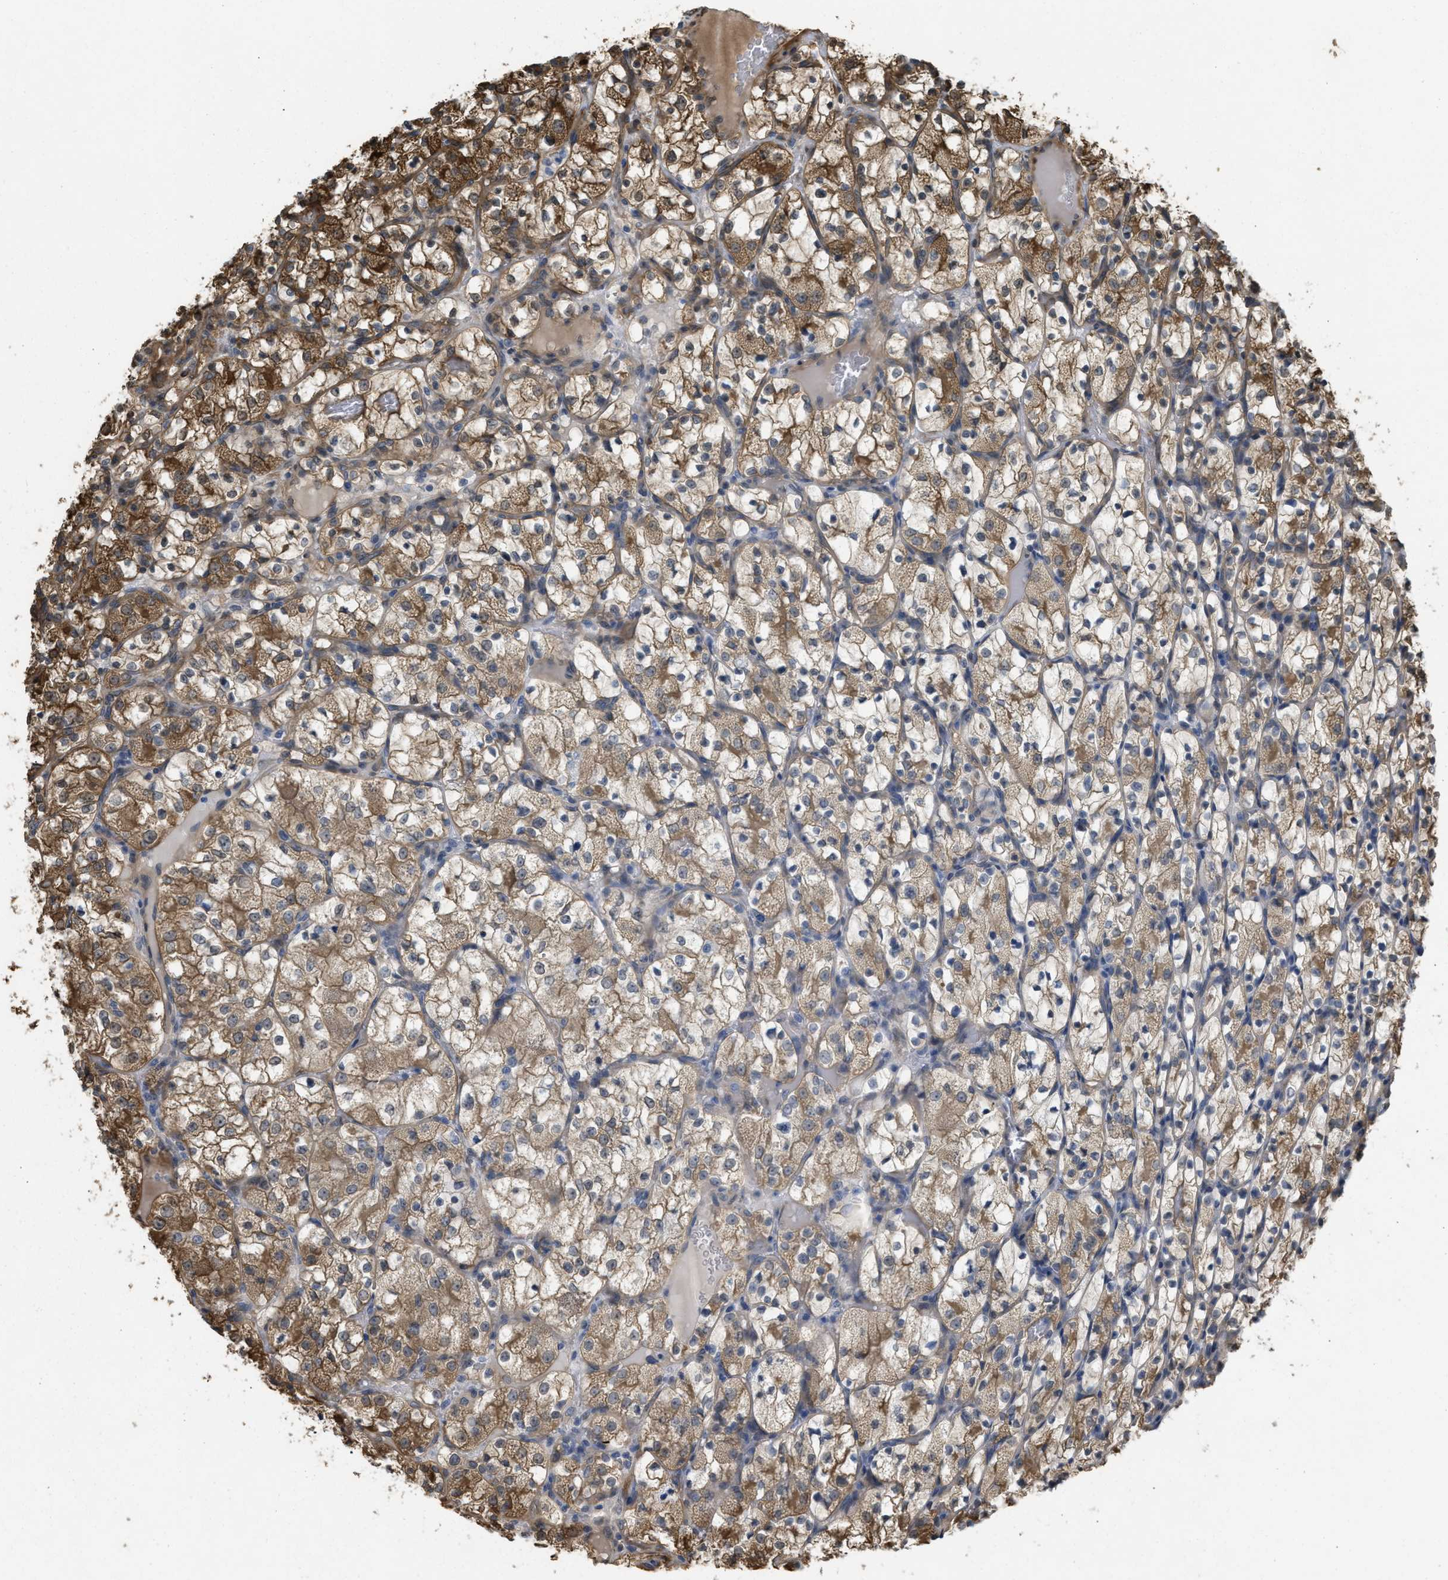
{"staining": {"intensity": "moderate", "quantity": ">75%", "location": "cytoplasmic/membranous"}, "tissue": "renal cancer", "cell_type": "Tumor cells", "image_type": "cancer", "snomed": [{"axis": "morphology", "description": "Adenocarcinoma, NOS"}, {"axis": "topography", "description": "Kidney"}], "caption": "Adenocarcinoma (renal) tissue displays moderate cytoplasmic/membranous positivity in approximately >75% of tumor cells", "gene": "BAG3", "patient": {"sex": "female", "age": 69}}